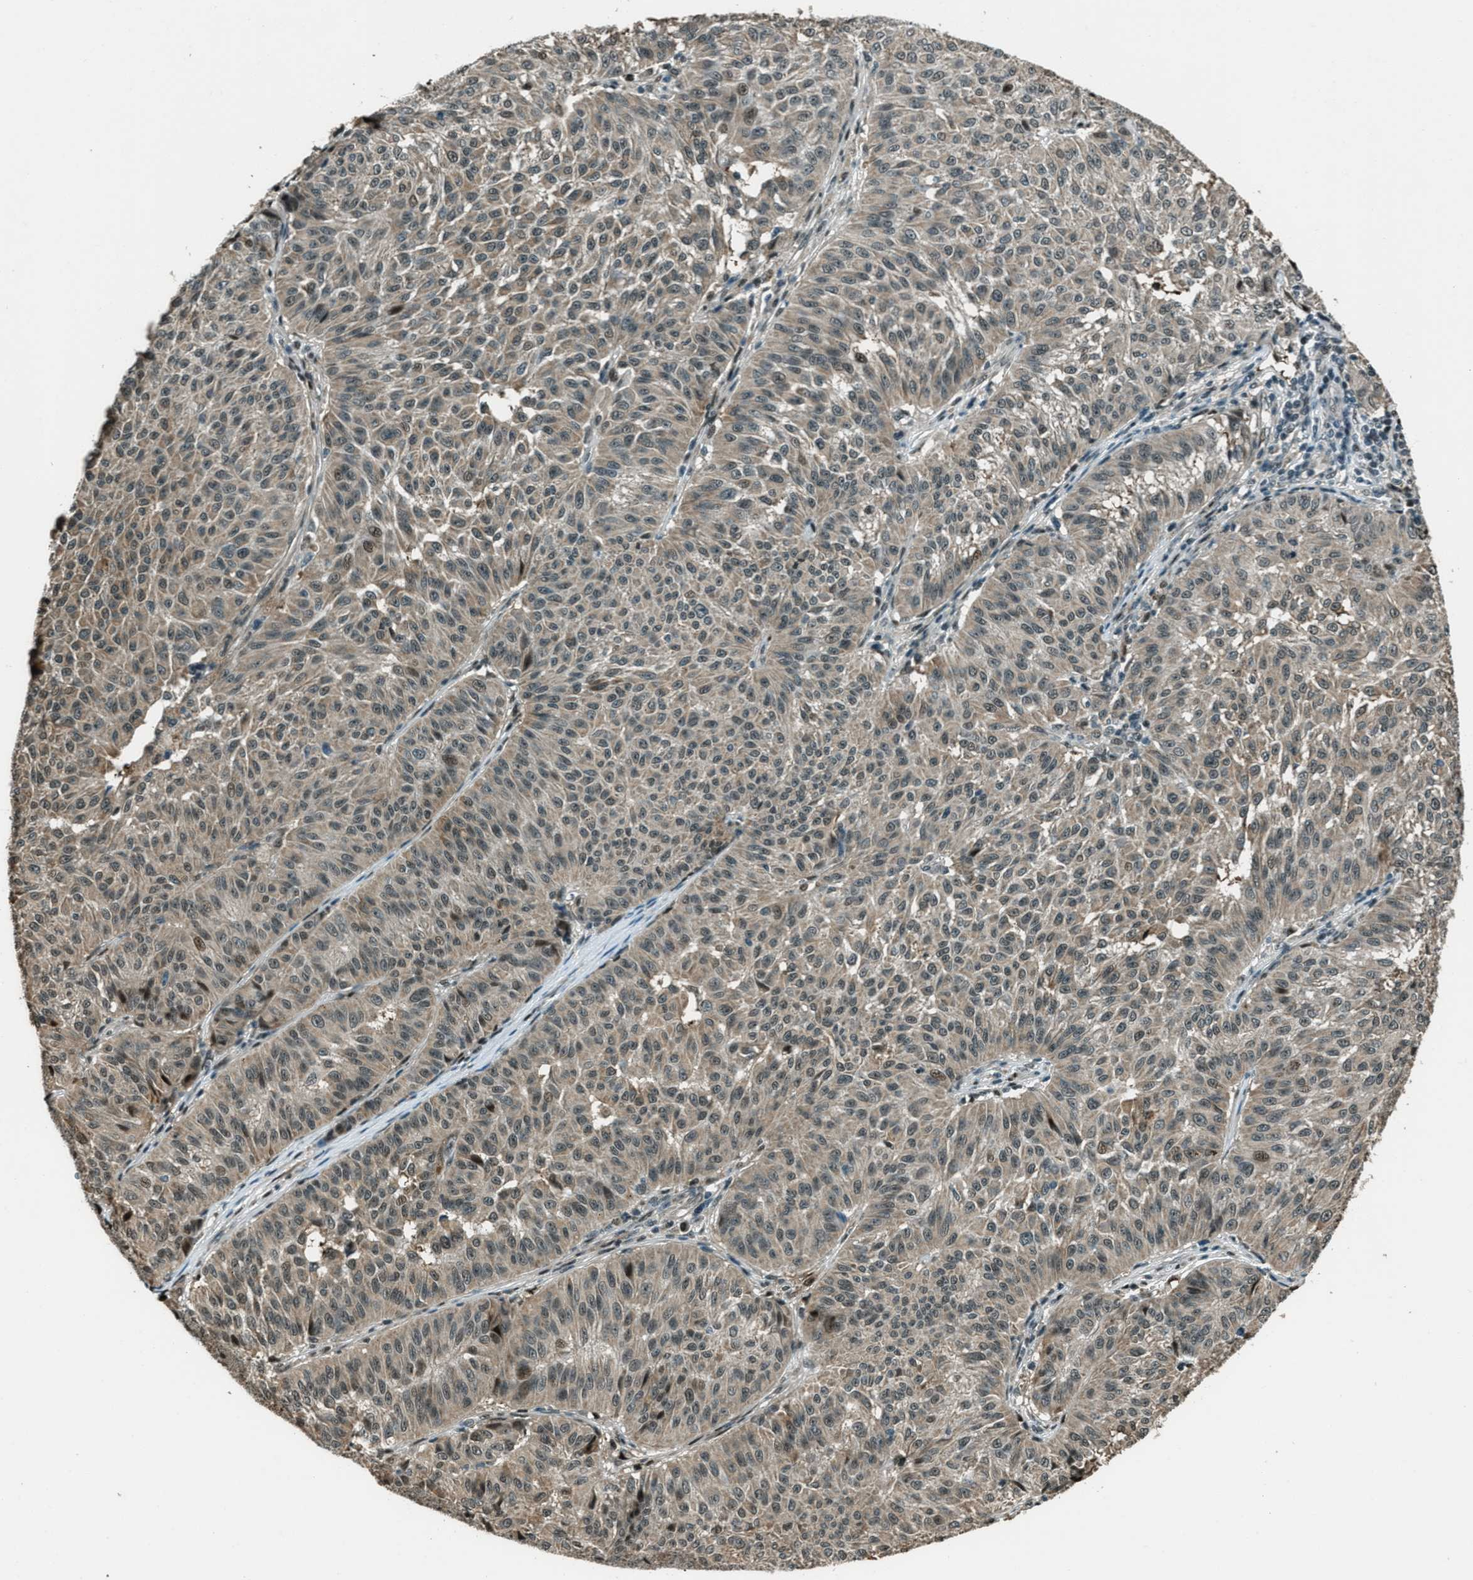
{"staining": {"intensity": "weak", "quantity": ">75%", "location": "cytoplasmic/membranous,nuclear"}, "tissue": "melanoma", "cell_type": "Tumor cells", "image_type": "cancer", "snomed": [{"axis": "morphology", "description": "Malignant melanoma, NOS"}, {"axis": "topography", "description": "Skin"}], "caption": "Immunohistochemical staining of malignant melanoma reveals low levels of weak cytoplasmic/membranous and nuclear positivity in about >75% of tumor cells. (brown staining indicates protein expression, while blue staining denotes nuclei).", "gene": "TARDBP", "patient": {"sex": "female", "age": 72}}